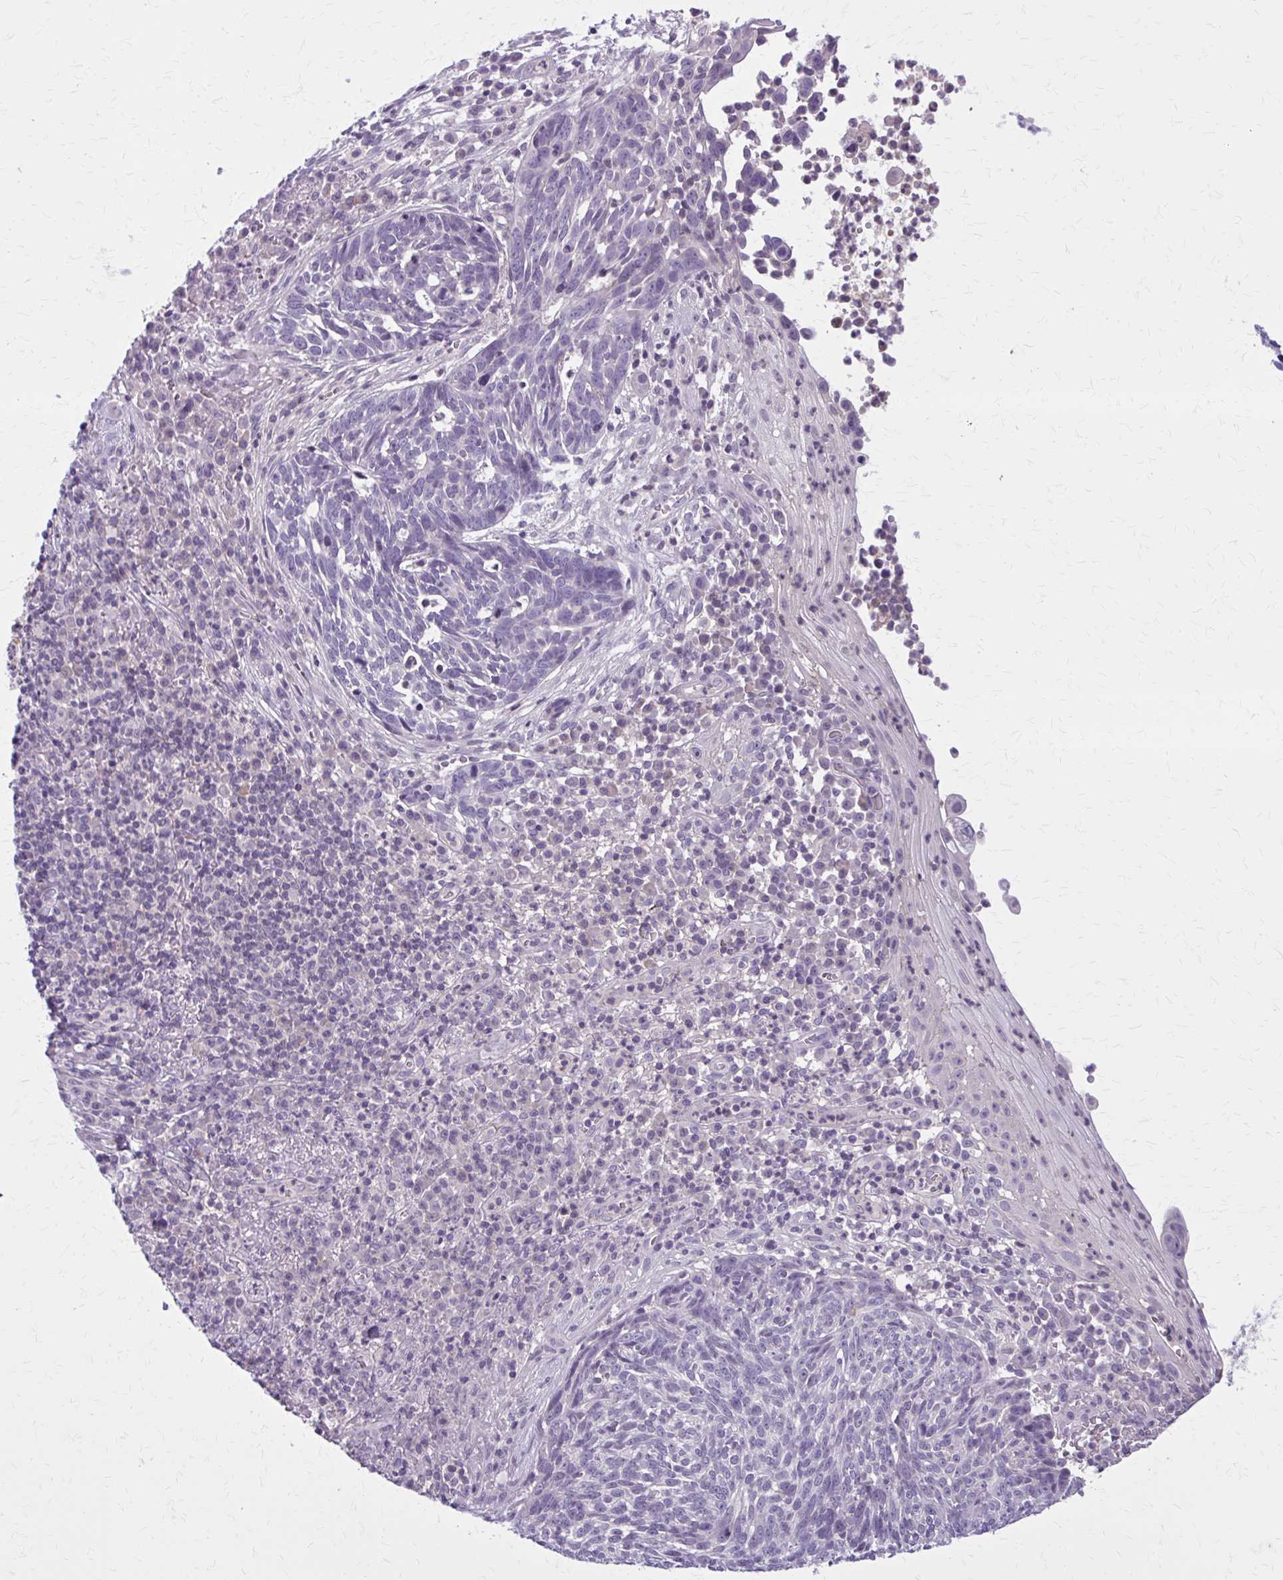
{"staining": {"intensity": "negative", "quantity": "none", "location": "none"}, "tissue": "skin cancer", "cell_type": "Tumor cells", "image_type": "cancer", "snomed": [{"axis": "morphology", "description": "Basal cell carcinoma"}, {"axis": "topography", "description": "Skin"}, {"axis": "topography", "description": "Skin of face"}], "caption": "High power microscopy micrograph of an immunohistochemistry (IHC) histopathology image of skin cancer (basal cell carcinoma), revealing no significant staining in tumor cells. (DAB (3,3'-diaminobenzidine) immunohistochemistry (IHC), high magnification).", "gene": "OR4A47", "patient": {"sex": "female", "age": 95}}